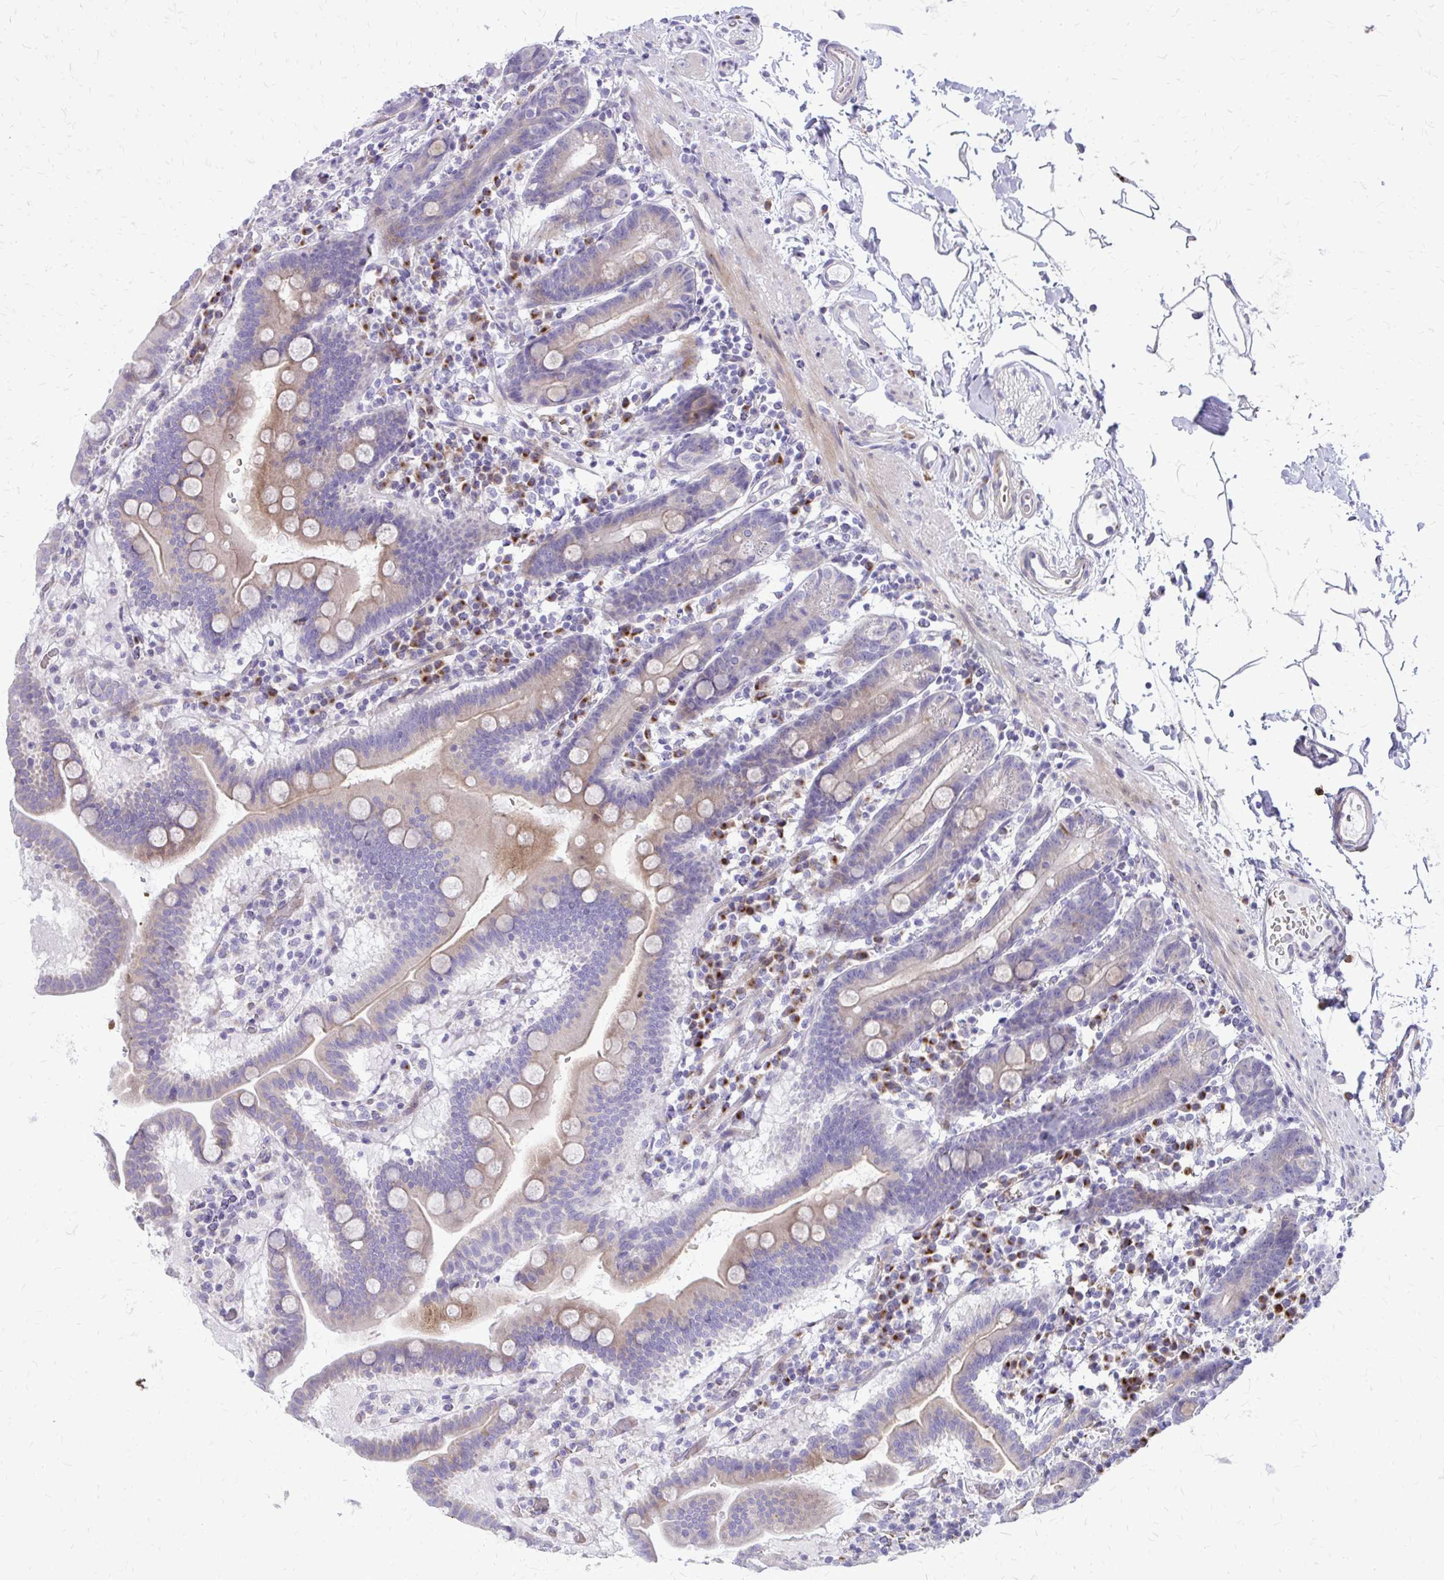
{"staining": {"intensity": "weak", "quantity": "25%-75%", "location": "cytoplasmic/membranous"}, "tissue": "duodenum", "cell_type": "Glandular cells", "image_type": "normal", "snomed": [{"axis": "morphology", "description": "Normal tissue, NOS"}, {"axis": "topography", "description": "Pancreas"}, {"axis": "topography", "description": "Duodenum"}], "caption": "Immunohistochemistry (IHC) photomicrograph of normal human duodenum stained for a protein (brown), which reveals low levels of weak cytoplasmic/membranous staining in about 25%-75% of glandular cells.", "gene": "FUNDC2", "patient": {"sex": "male", "age": 59}}